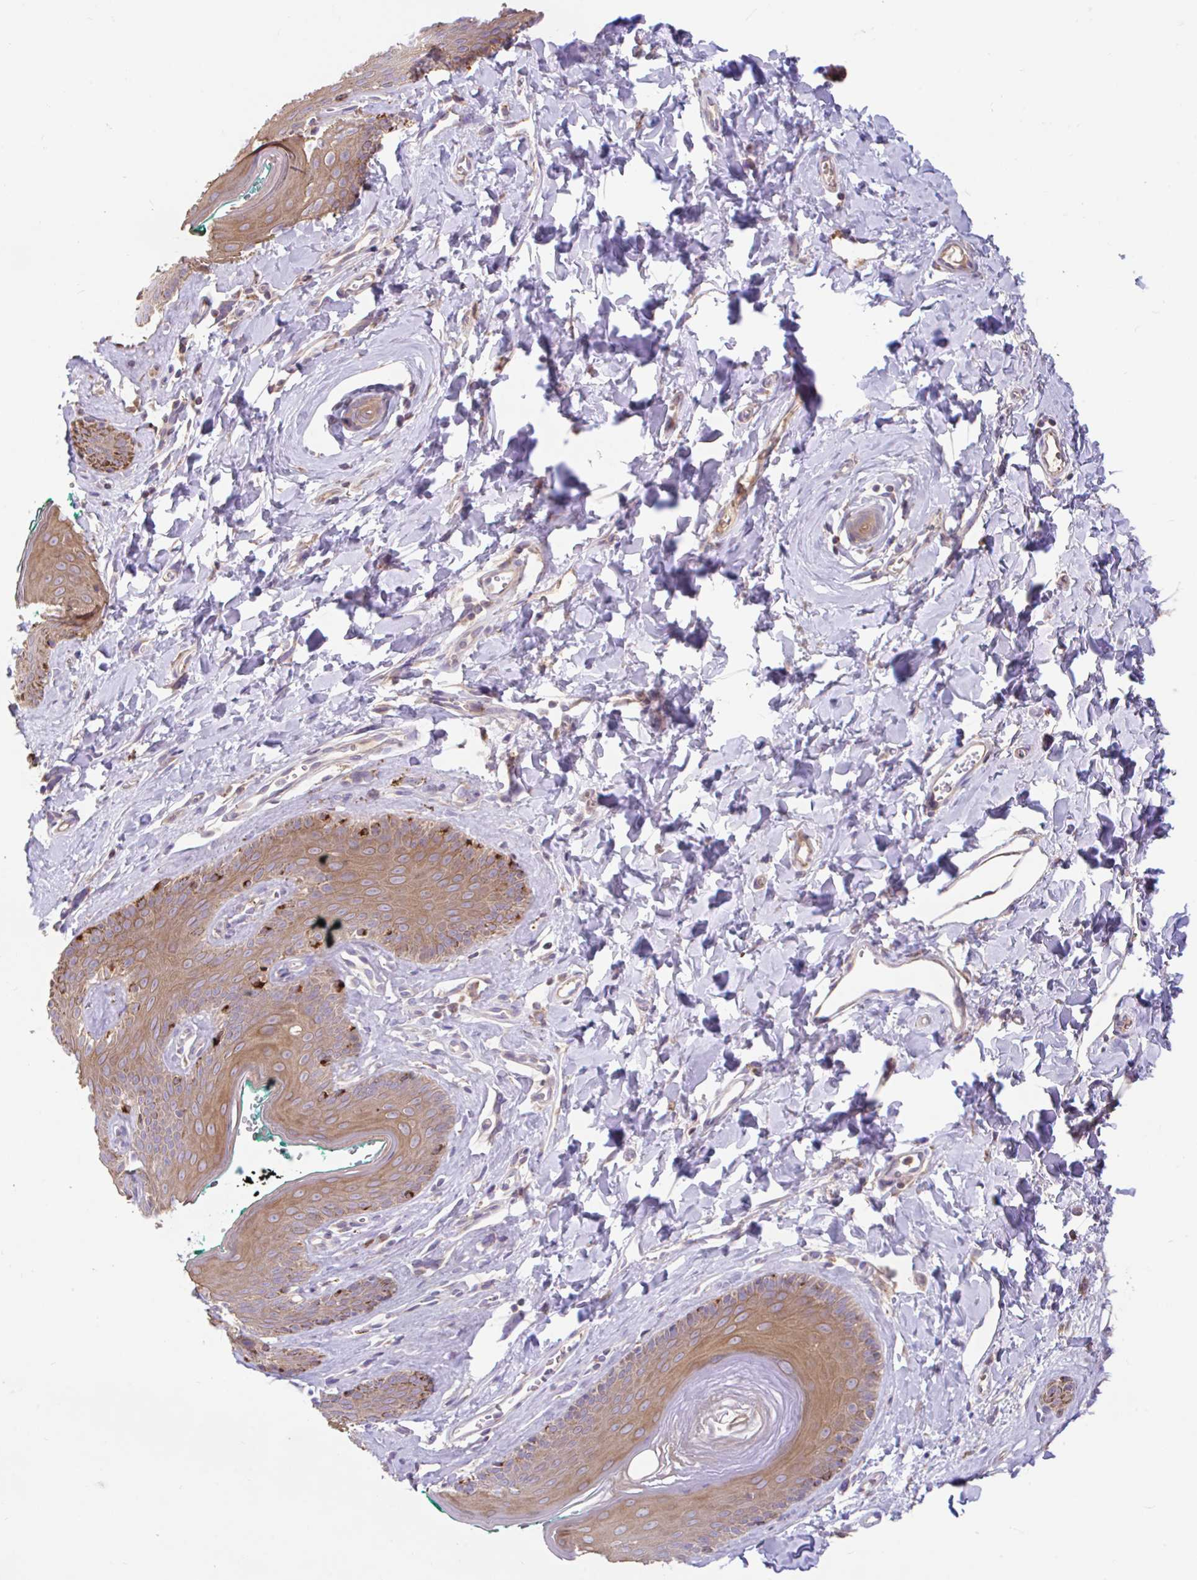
{"staining": {"intensity": "moderate", "quantity": ">75%", "location": "cytoplasmic/membranous"}, "tissue": "skin", "cell_type": "Epidermal cells", "image_type": "normal", "snomed": [{"axis": "morphology", "description": "Normal tissue, NOS"}, {"axis": "topography", "description": "Vulva"}, {"axis": "topography", "description": "Peripheral nerve tissue"}], "caption": "Unremarkable skin shows moderate cytoplasmic/membranous staining in about >75% of epidermal cells.", "gene": "RALBP1", "patient": {"sex": "female", "age": 66}}